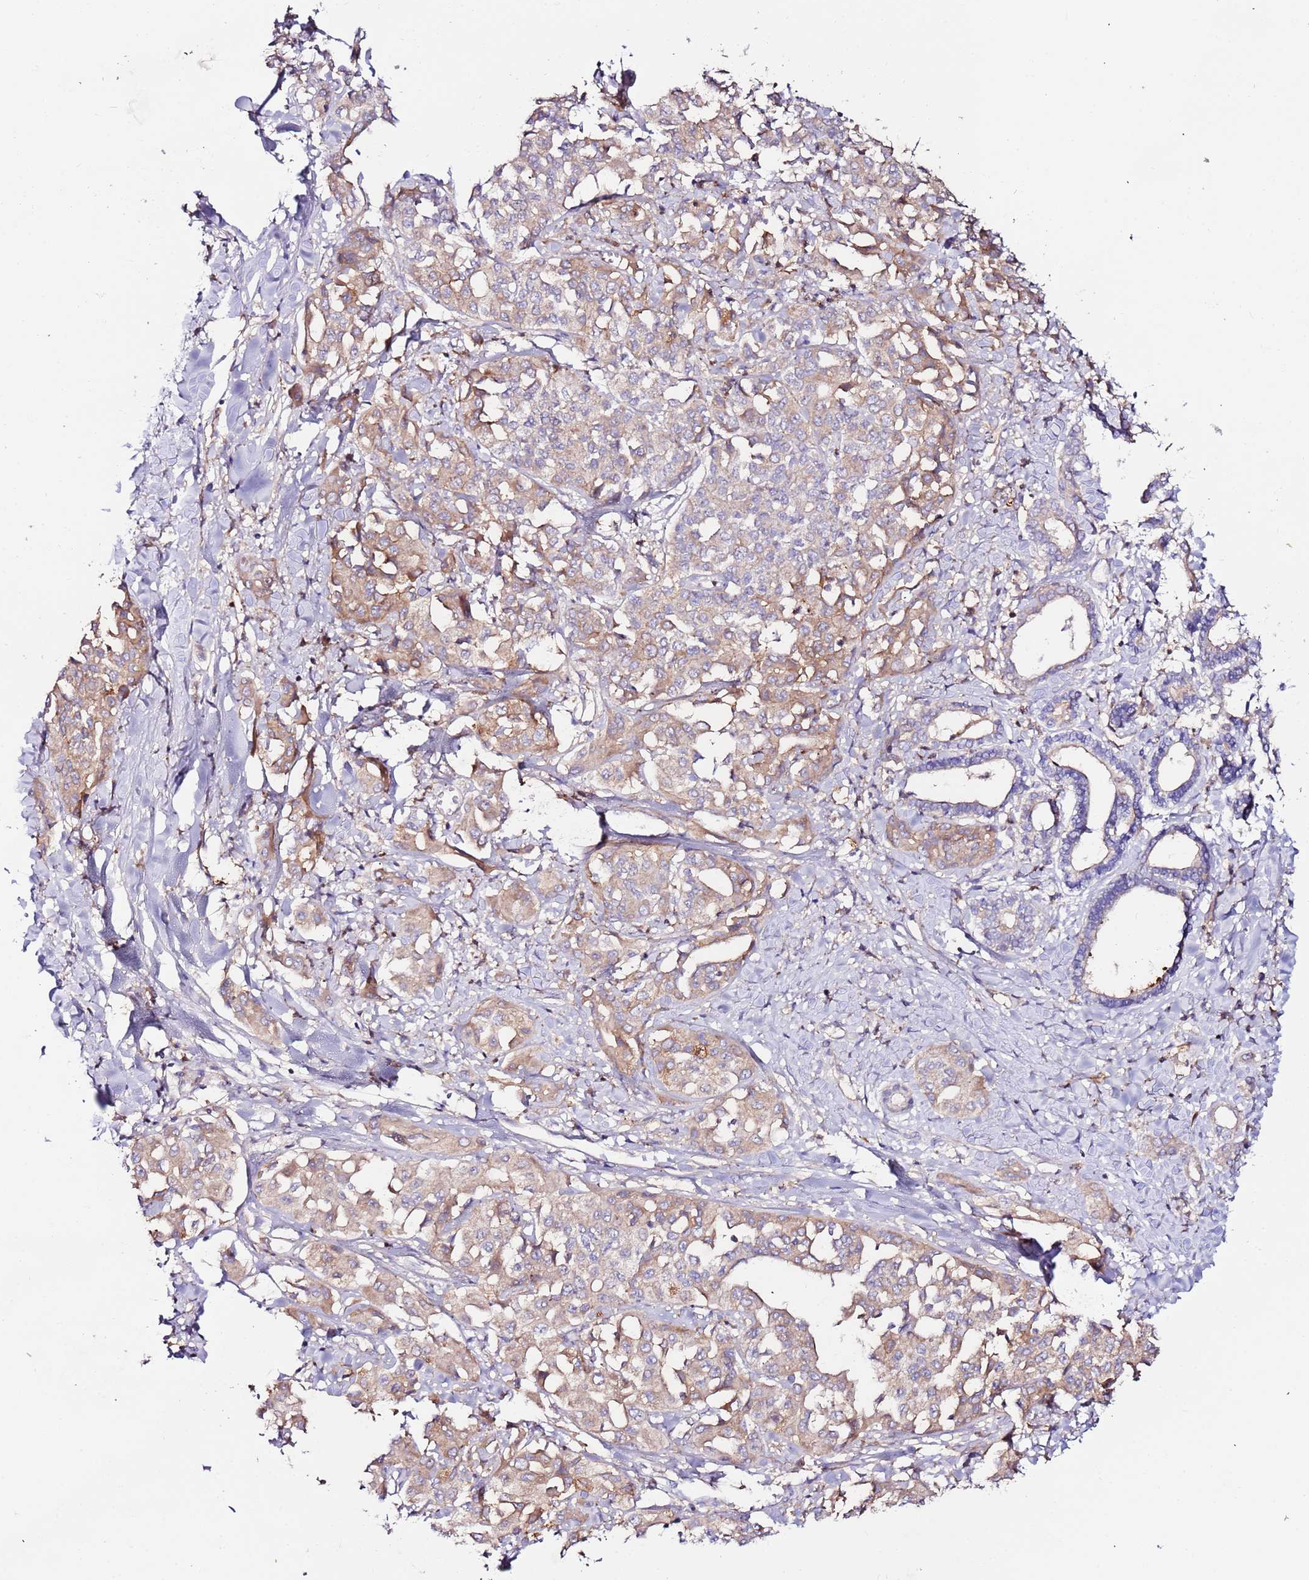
{"staining": {"intensity": "moderate", "quantity": ">75%", "location": "cytoplasmic/membranous"}, "tissue": "liver cancer", "cell_type": "Tumor cells", "image_type": "cancer", "snomed": [{"axis": "morphology", "description": "Cholangiocarcinoma"}, {"axis": "topography", "description": "Liver"}], "caption": "Human liver cancer stained for a protein (brown) shows moderate cytoplasmic/membranous positive staining in approximately >75% of tumor cells.", "gene": "FLVCR1", "patient": {"sex": "female", "age": 77}}